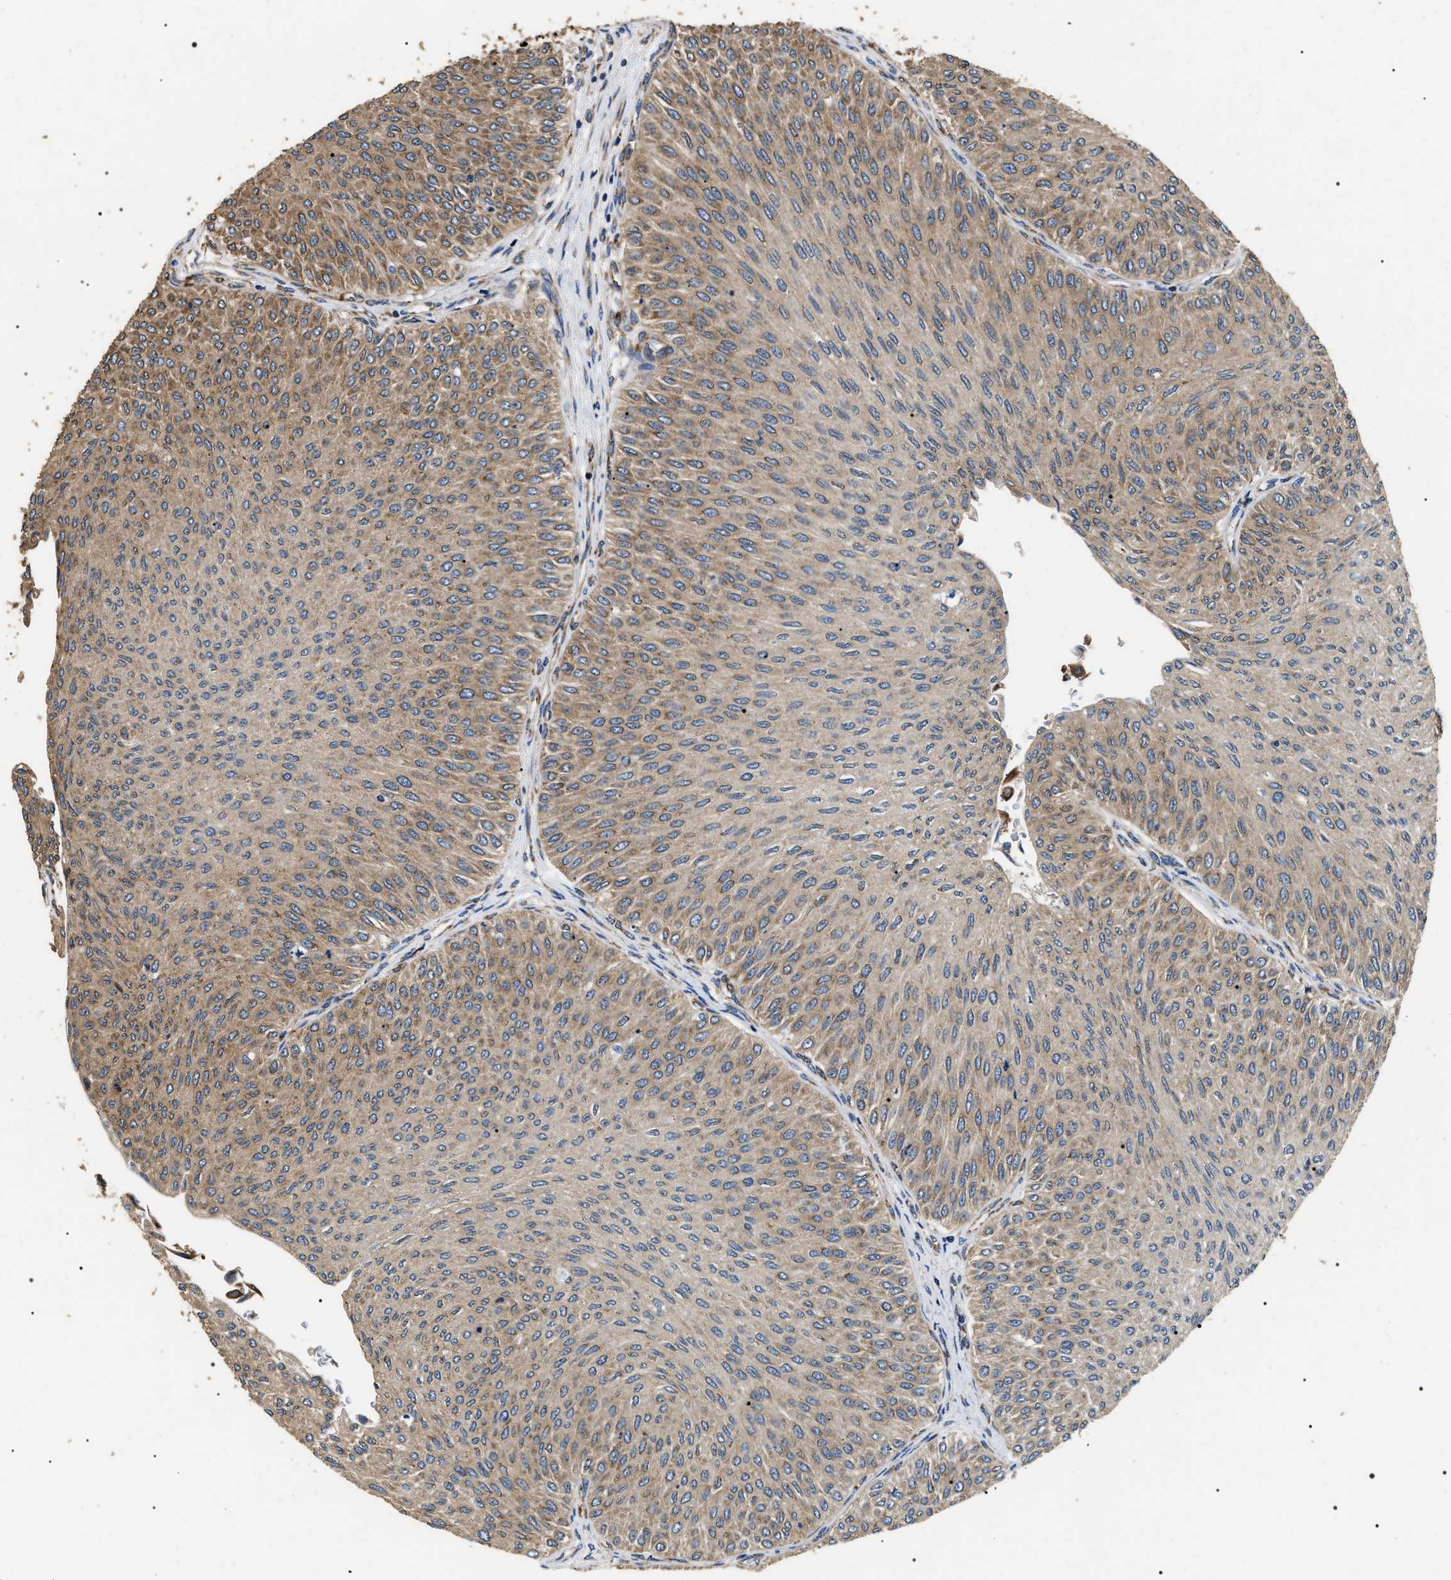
{"staining": {"intensity": "moderate", "quantity": ">75%", "location": "cytoplasmic/membranous"}, "tissue": "urothelial cancer", "cell_type": "Tumor cells", "image_type": "cancer", "snomed": [{"axis": "morphology", "description": "Urothelial carcinoma, Low grade"}, {"axis": "topography", "description": "Urinary bladder"}], "caption": "Immunohistochemical staining of urothelial cancer shows medium levels of moderate cytoplasmic/membranous protein expression in about >75% of tumor cells.", "gene": "KTN1", "patient": {"sex": "male", "age": 78}}